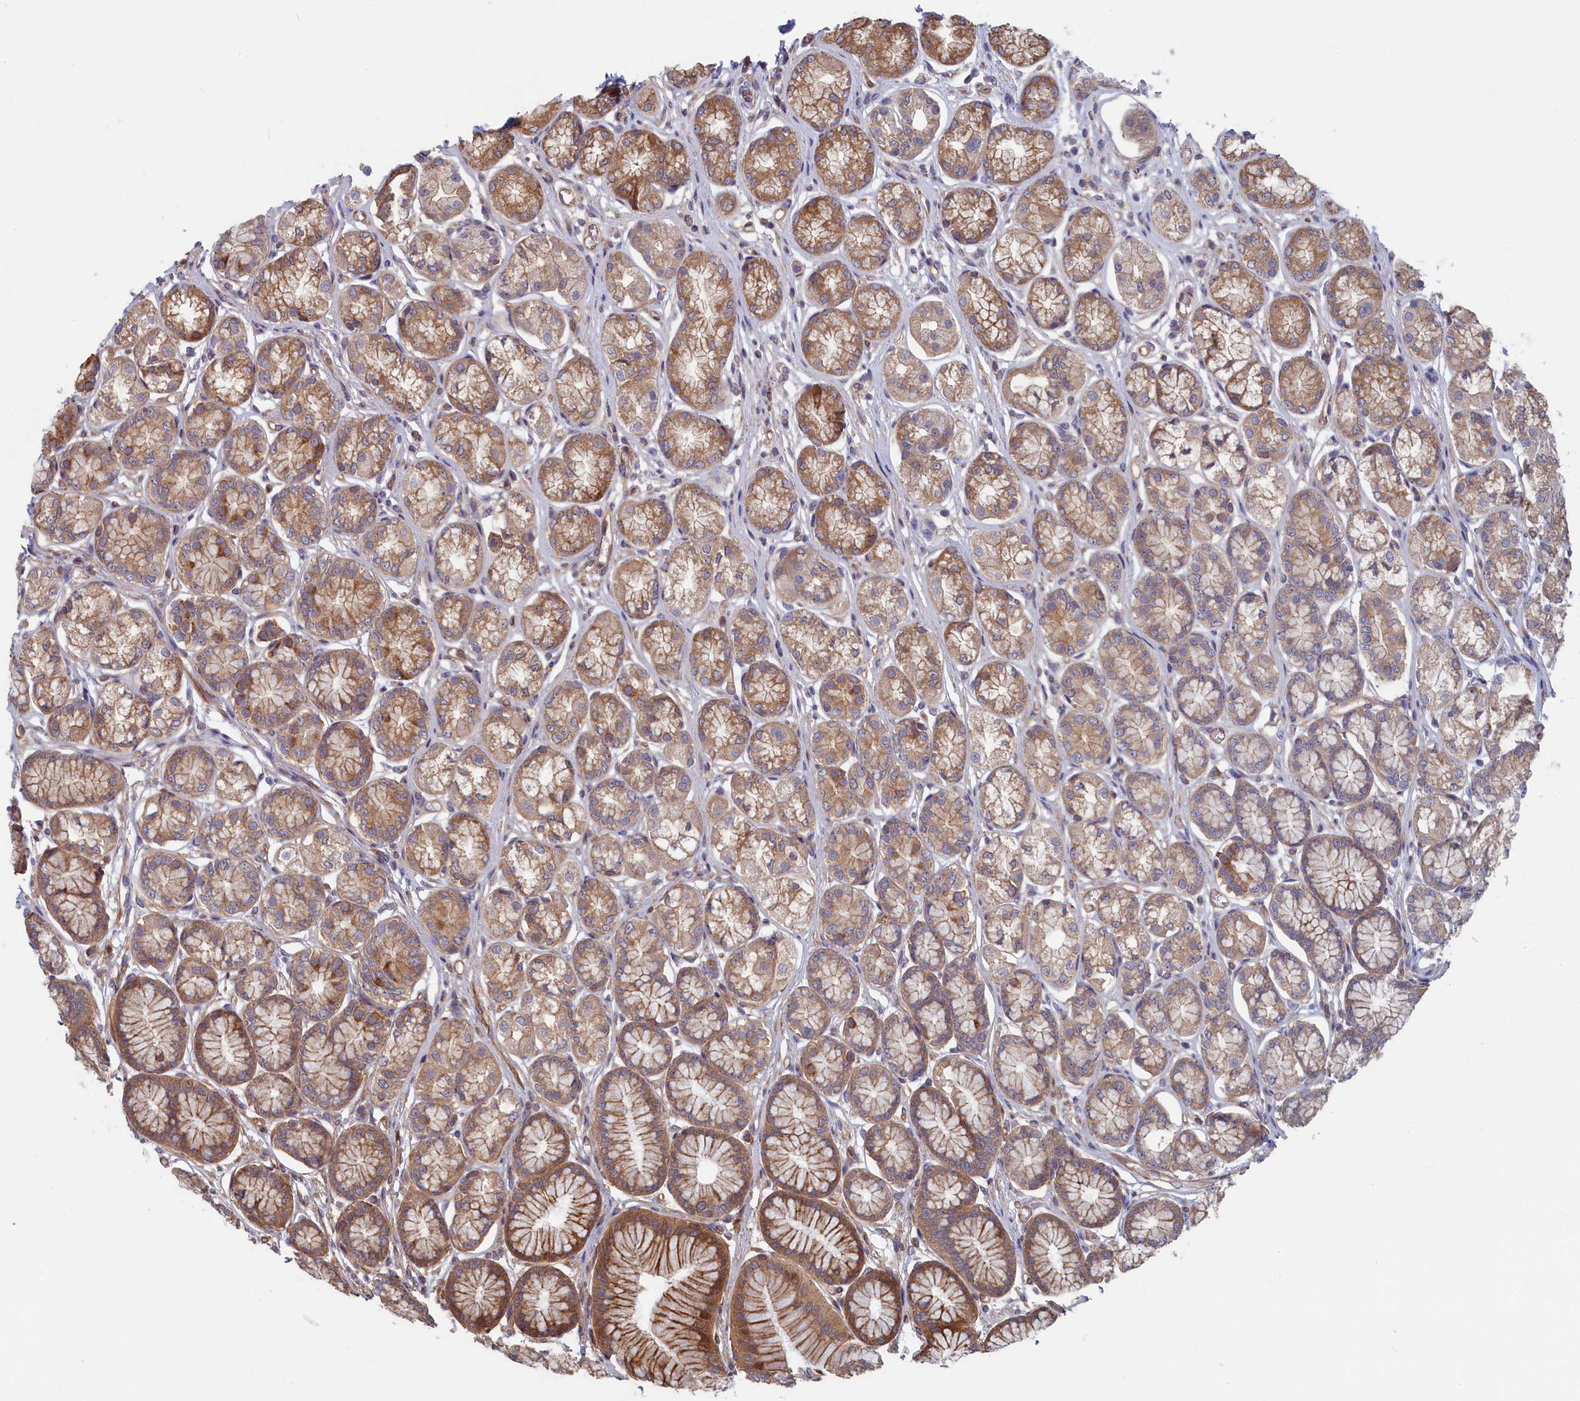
{"staining": {"intensity": "moderate", "quantity": ">75%", "location": "cytoplasmic/membranous"}, "tissue": "stomach", "cell_type": "Glandular cells", "image_type": "normal", "snomed": [{"axis": "morphology", "description": "Normal tissue, NOS"}, {"axis": "morphology", "description": "Adenocarcinoma, NOS"}, {"axis": "morphology", "description": "Adenocarcinoma, High grade"}, {"axis": "topography", "description": "Stomach, upper"}, {"axis": "topography", "description": "Stomach"}], "caption": "This is a micrograph of IHC staining of benign stomach, which shows moderate positivity in the cytoplasmic/membranous of glandular cells.", "gene": "RILPL1", "patient": {"sex": "female", "age": 65}}